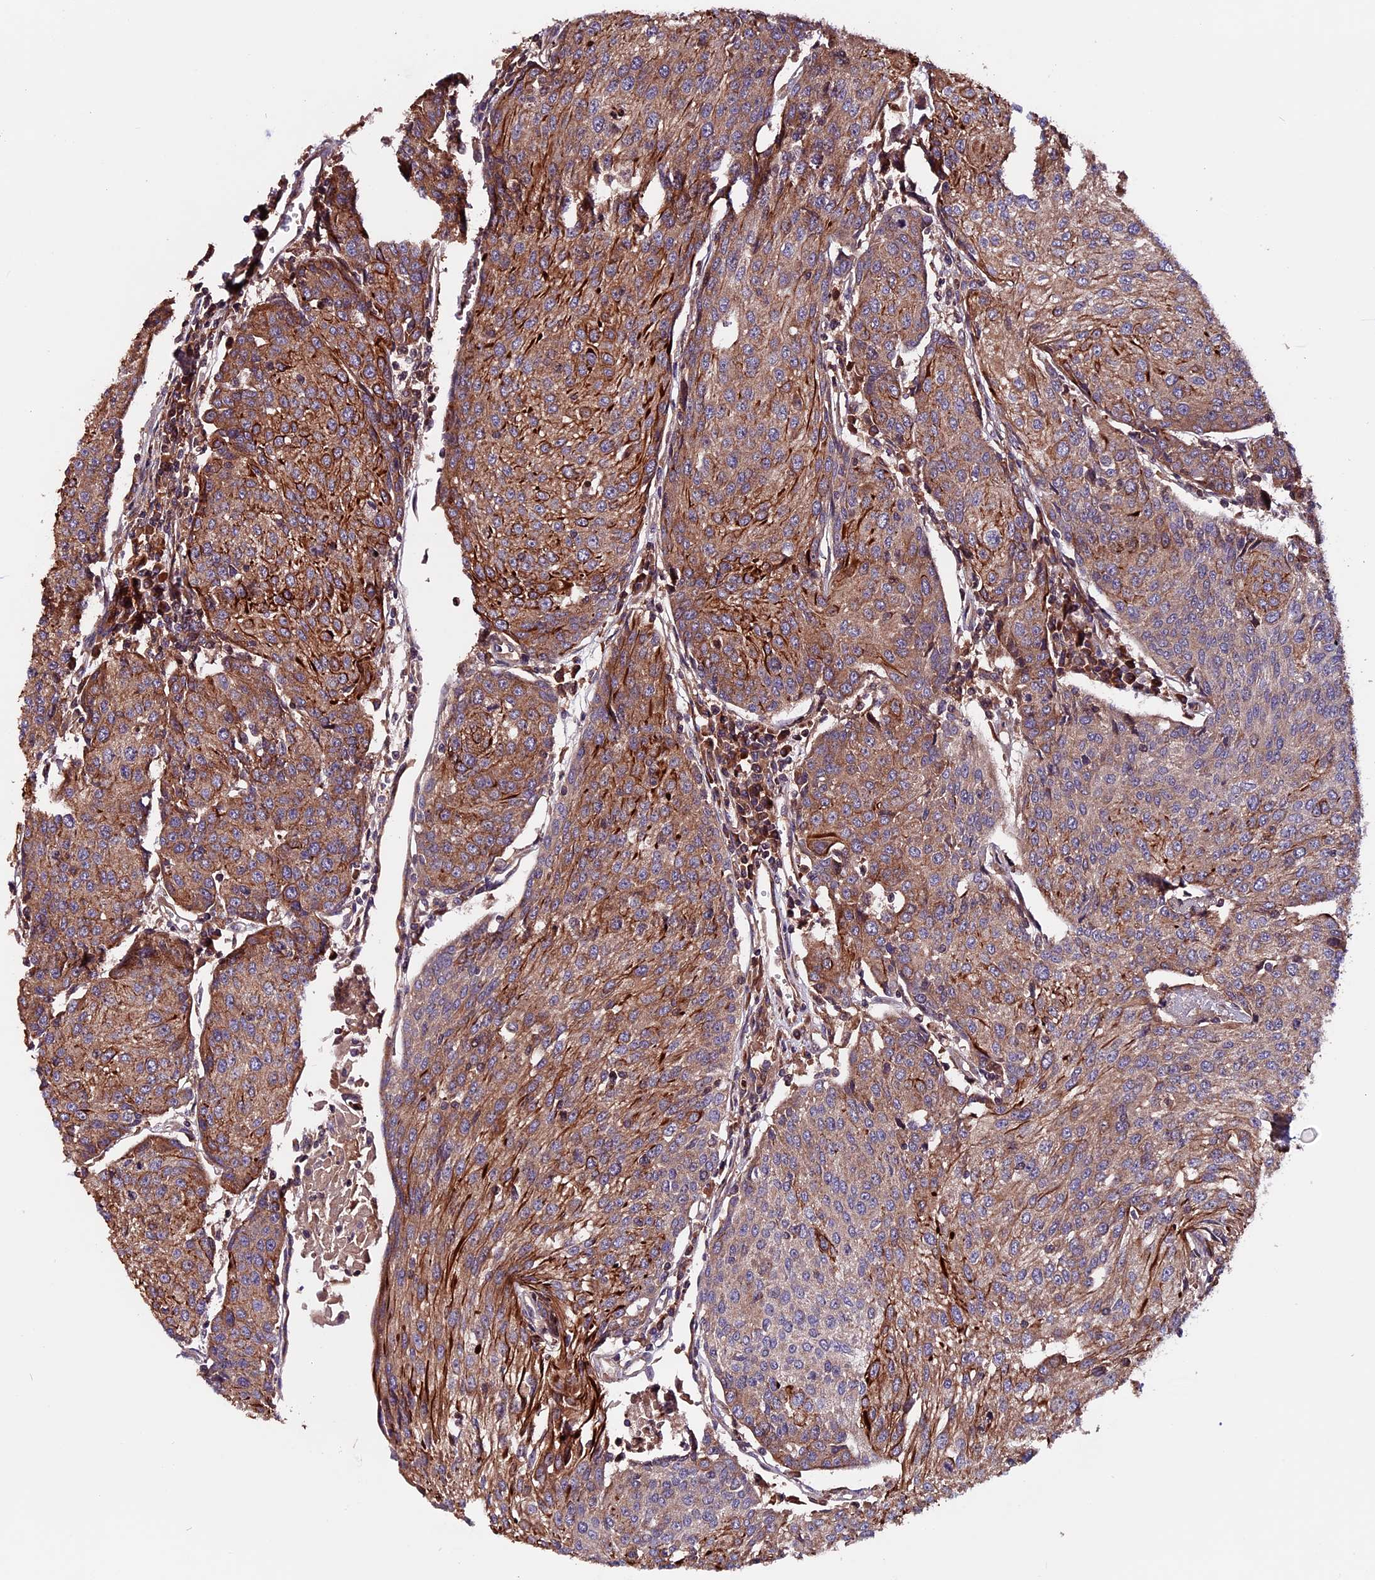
{"staining": {"intensity": "moderate", "quantity": ">75%", "location": "cytoplasmic/membranous"}, "tissue": "urothelial cancer", "cell_type": "Tumor cells", "image_type": "cancer", "snomed": [{"axis": "morphology", "description": "Urothelial carcinoma, High grade"}, {"axis": "topography", "description": "Urinary bladder"}], "caption": "Immunohistochemical staining of human urothelial cancer reveals moderate cytoplasmic/membranous protein expression in approximately >75% of tumor cells.", "gene": "ZNF598", "patient": {"sex": "female", "age": 85}}